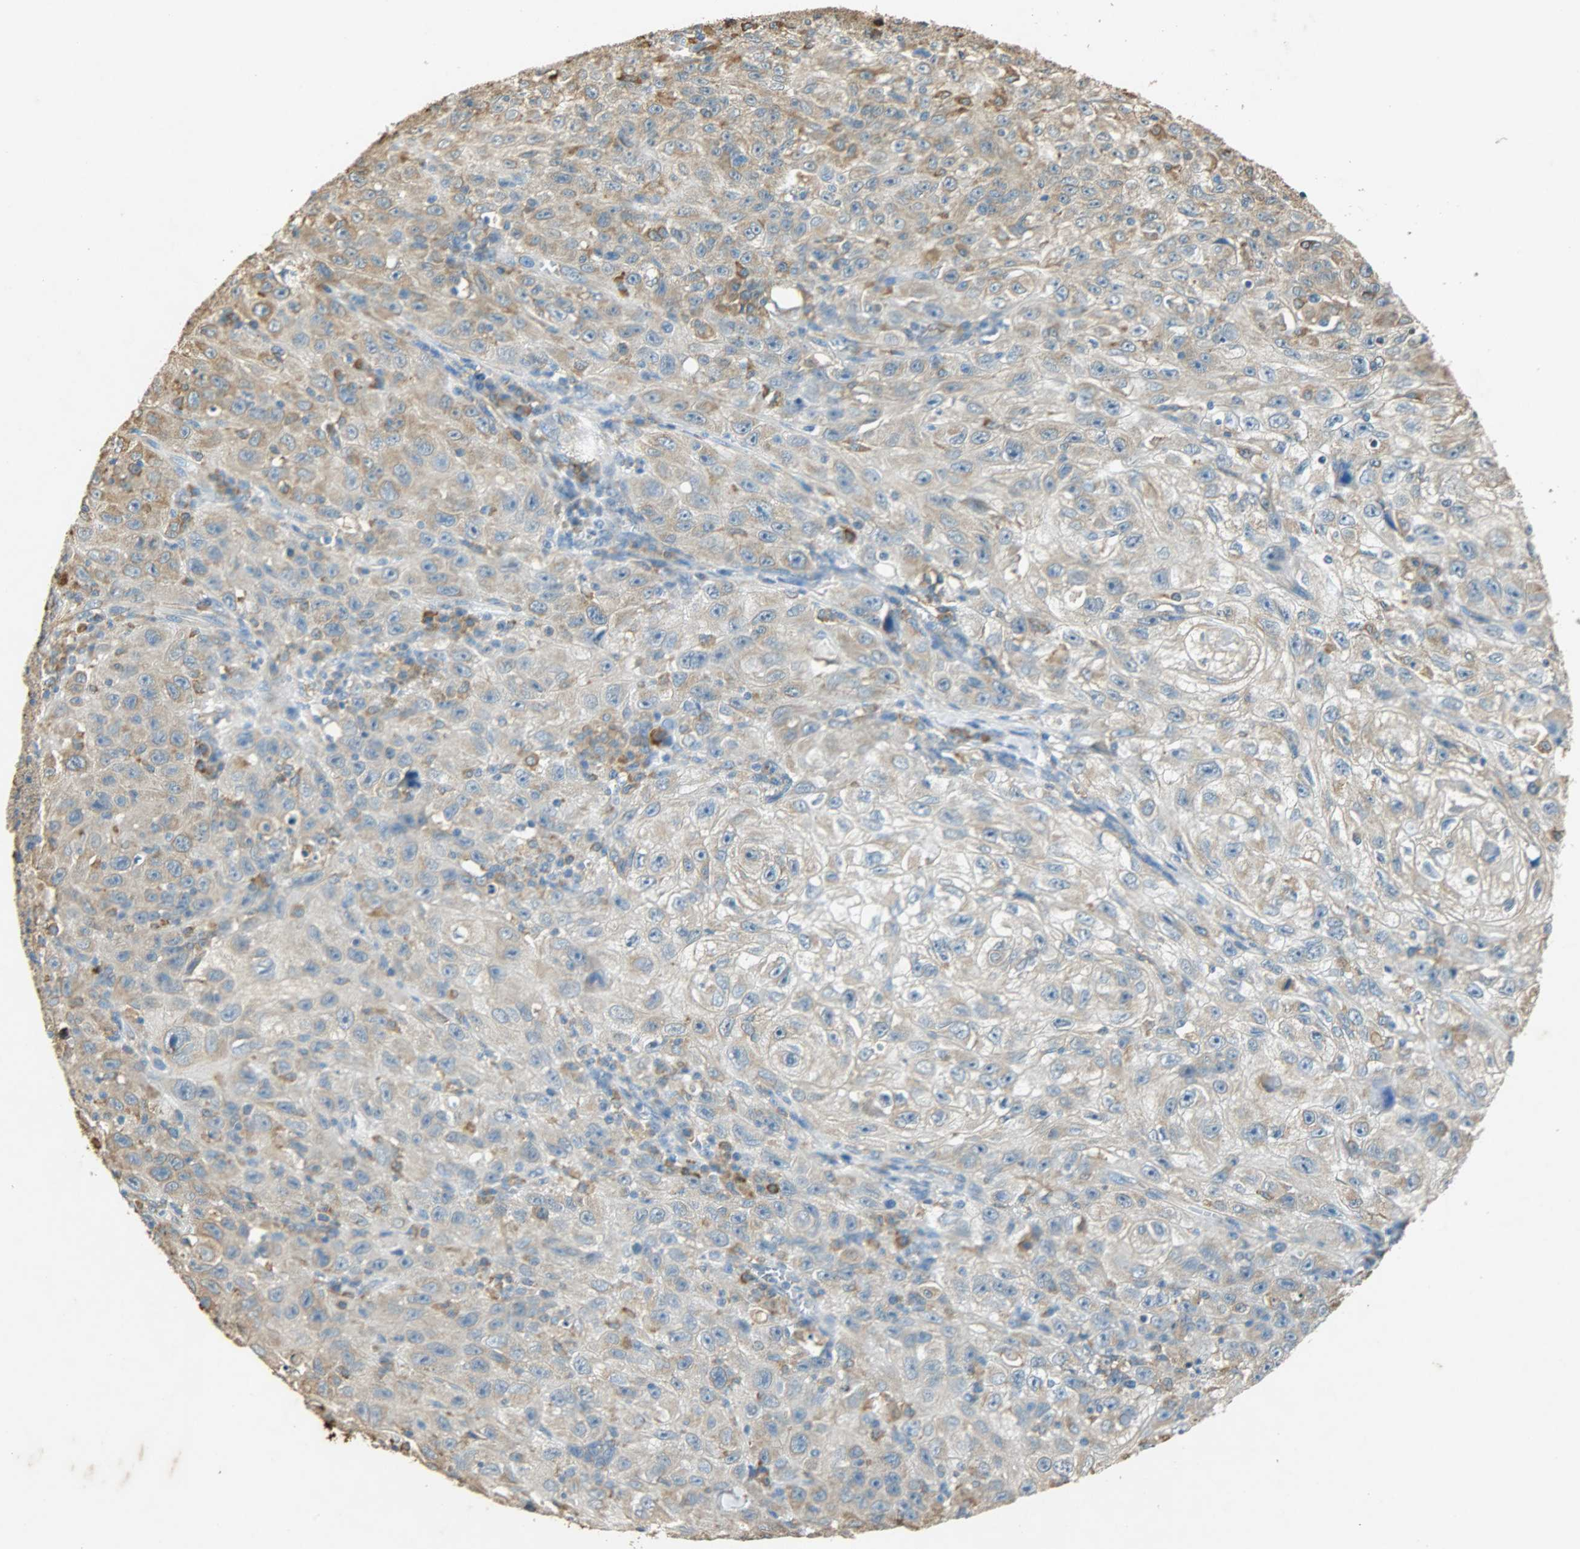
{"staining": {"intensity": "moderate", "quantity": ">75%", "location": "cytoplasmic/membranous"}, "tissue": "skin cancer", "cell_type": "Tumor cells", "image_type": "cancer", "snomed": [{"axis": "morphology", "description": "Squamous cell carcinoma, NOS"}, {"axis": "topography", "description": "Skin"}], "caption": "DAB immunohistochemical staining of squamous cell carcinoma (skin) shows moderate cytoplasmic/membranous protein expression in approximately >75% of tumor cells. (IHC, brightfield microscopy, high magnification).", "gene": "HSPA5", "patient": {"sex": "male", "age": 75}}